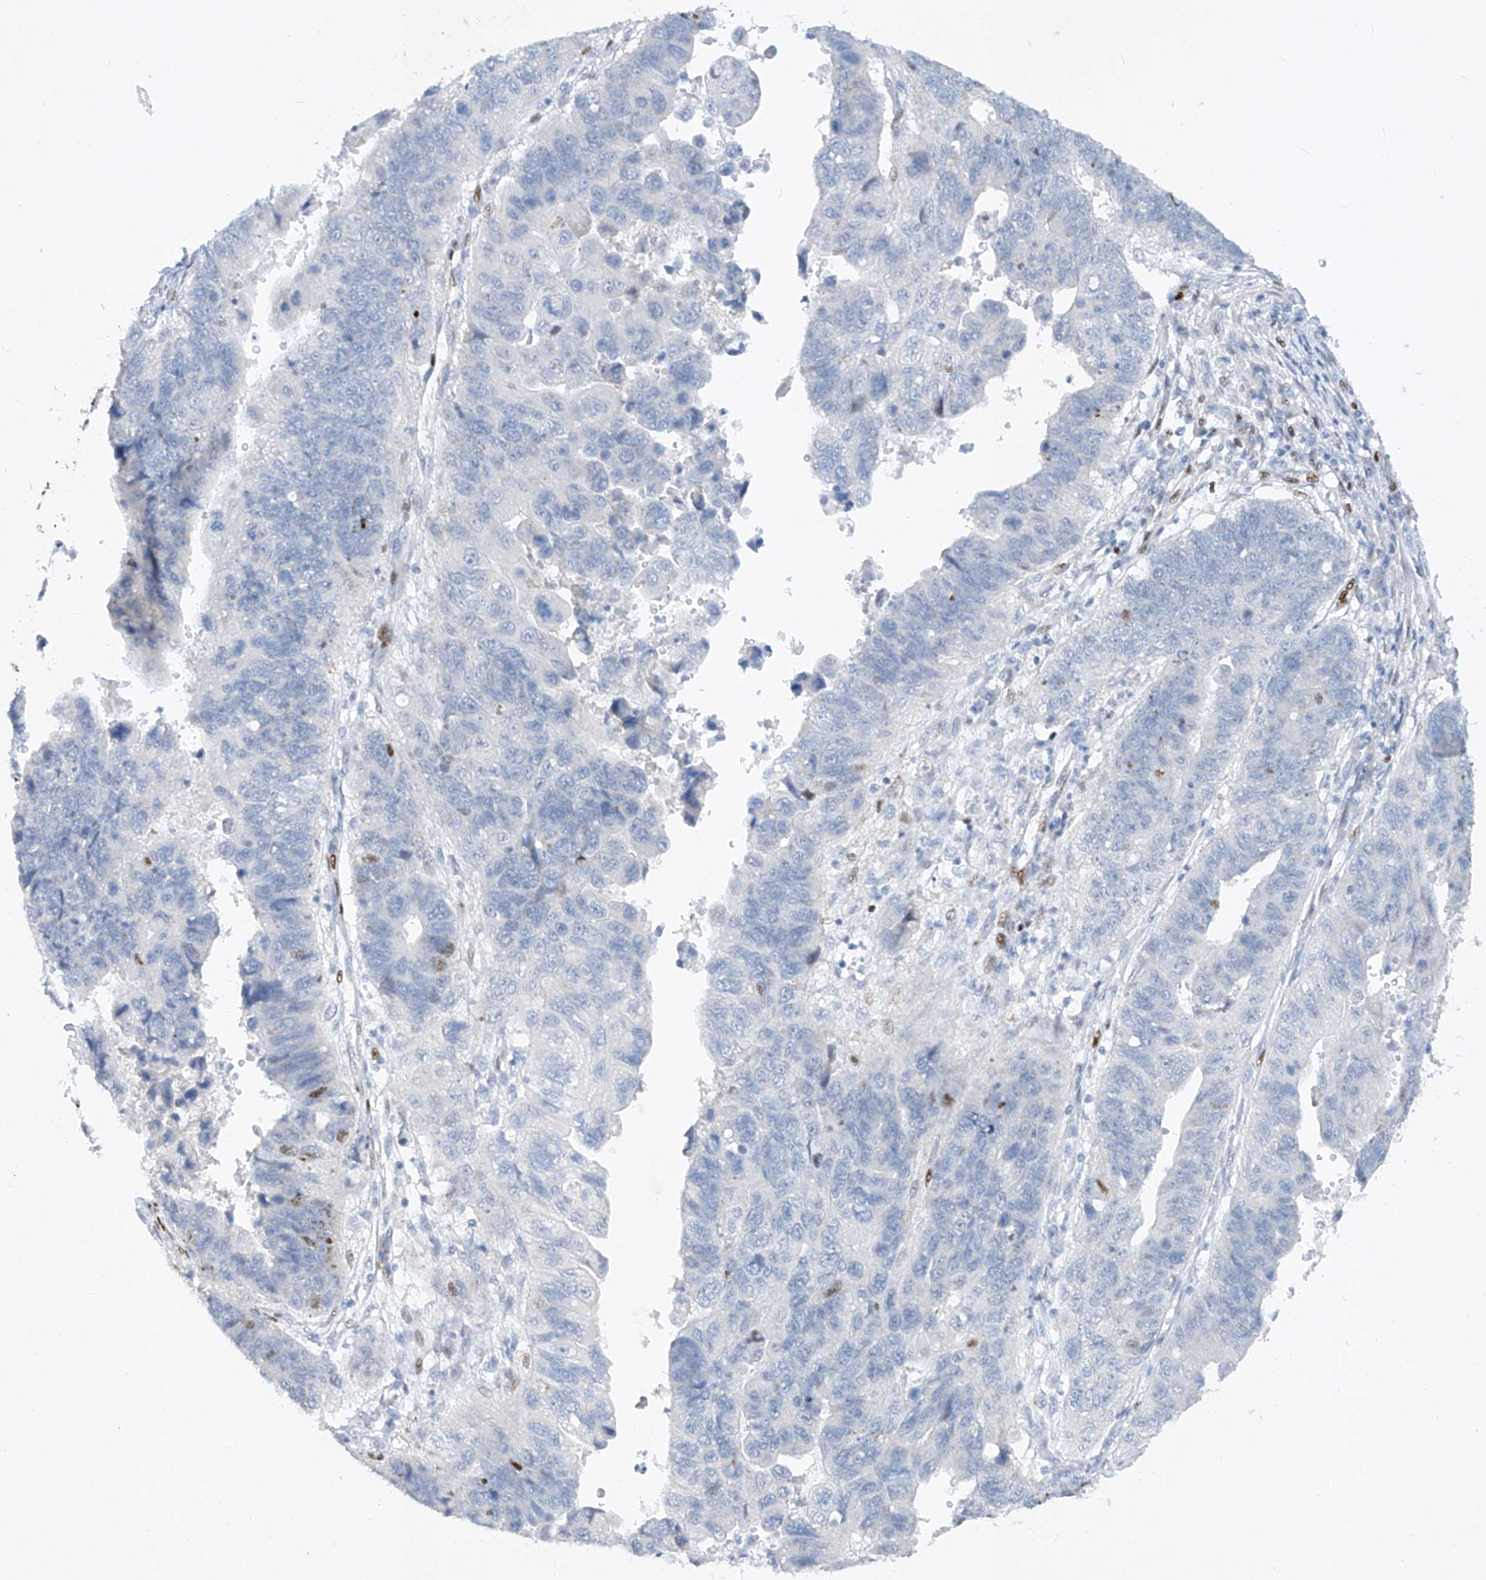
{"staining": {"intensity": "negative", "quantity": "none", "location": "none"}, "tissue": "stomach cancer", "cell_type": "Tumor cells", "image_type": "cancer", "snomed": [{"axis": "morphology", "description": "Adenocarcinoma, NOS"}, {"axis": "topography", "description": "Stomach"}], "caption": "Adenocarcinoma (stomach) stained for a protein using immunohistochemistry demonstrates no positivity tumor cells.", "gene": "TAF4", "patient": {"sex": "male", "age": 59}}